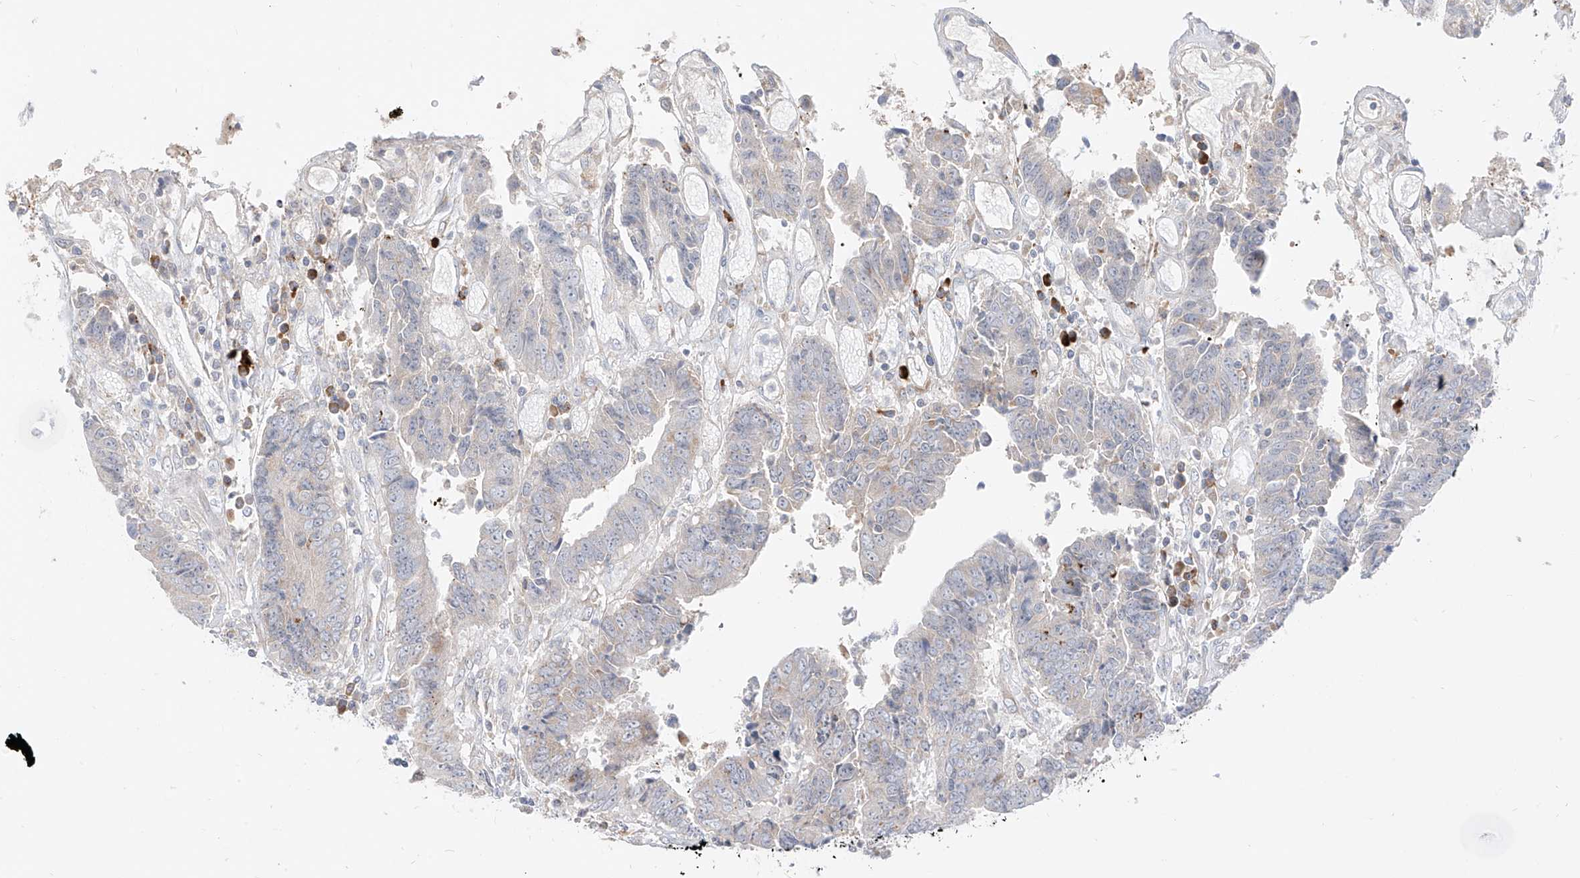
{"staining": {"intensity": "negative", "quantity": "none", "location": "none"}, "tissue": "colorectal cancer", "cell_type": "Tumor cells", "image_type": "cancer", "snomed": [{"axis": "morphology", "description": "Adenocarcinoma, NOS"}, {"axis": "topography", "description": "Rectum"}], "caption": "The immunohistochemistry (IHC) photomicrograph has no significant staining in tumor cells of colorectal cancer tissue.", "gene": "SYTL3", "patient": {"sex": "male", "age": 84}}